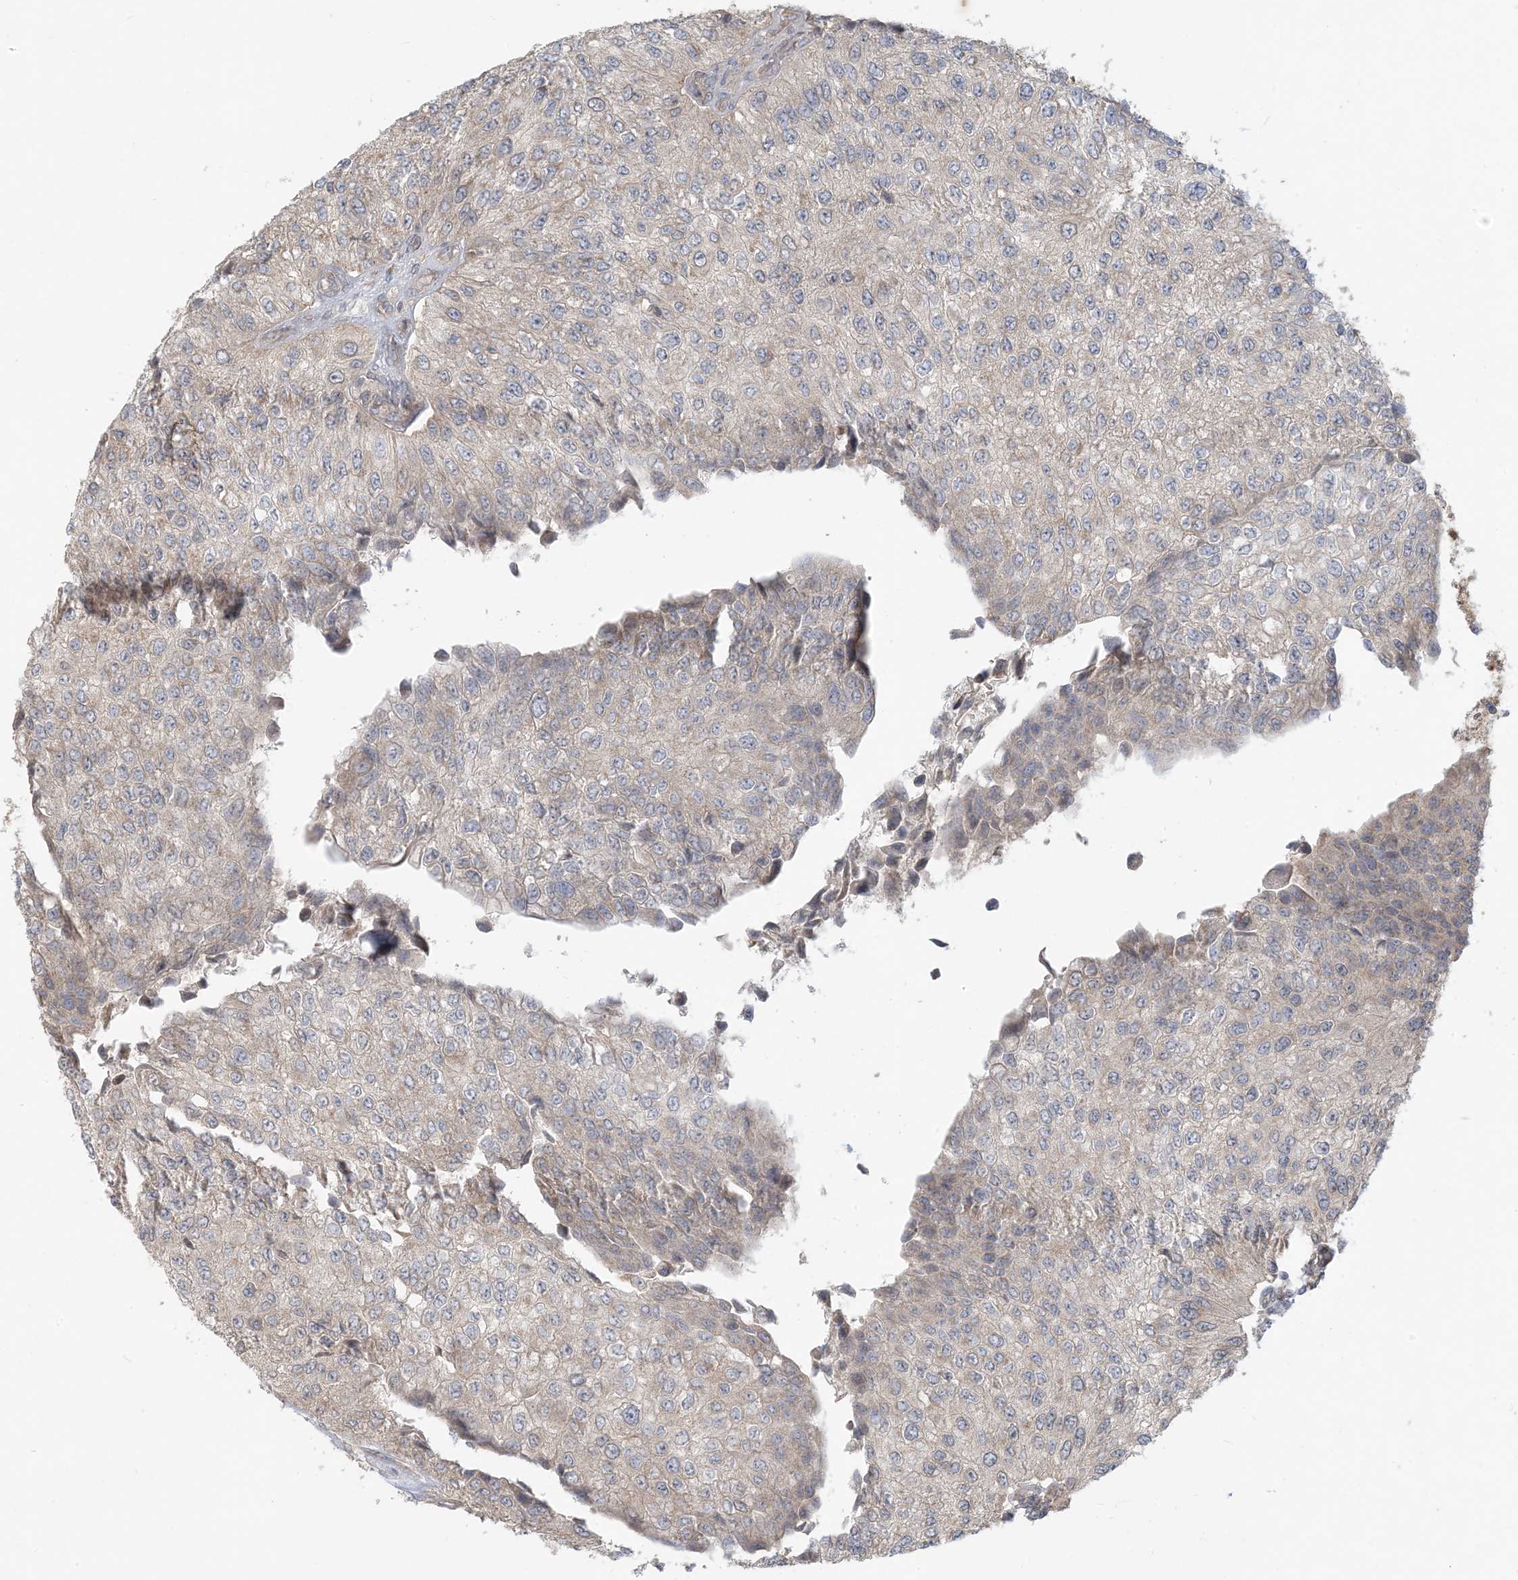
{"staining": {"intensity": "weak", "quantity": ">75%", "location": "cytoplasmic/membranous"}, "tissue": "urothelial cancer", "cell_type": "Tumor cells", "image_type": "cancer", "snomed": [{"axis": "morphology", "description": "Urothelial carcinoma, High grade"}, {"axis": "topography", "description": "Kidney"}, {"axis": "topography", "description": "Urinary bladder"}], "caption": "The histopathology image reveals immunohistochemical staining of urothelial cancer. There is weak cytoplasmic/membranous expression is present in about >75% of tumor cells.", "gene": "MCOLN1", "patient": {"sex": "male", "age": 77}}